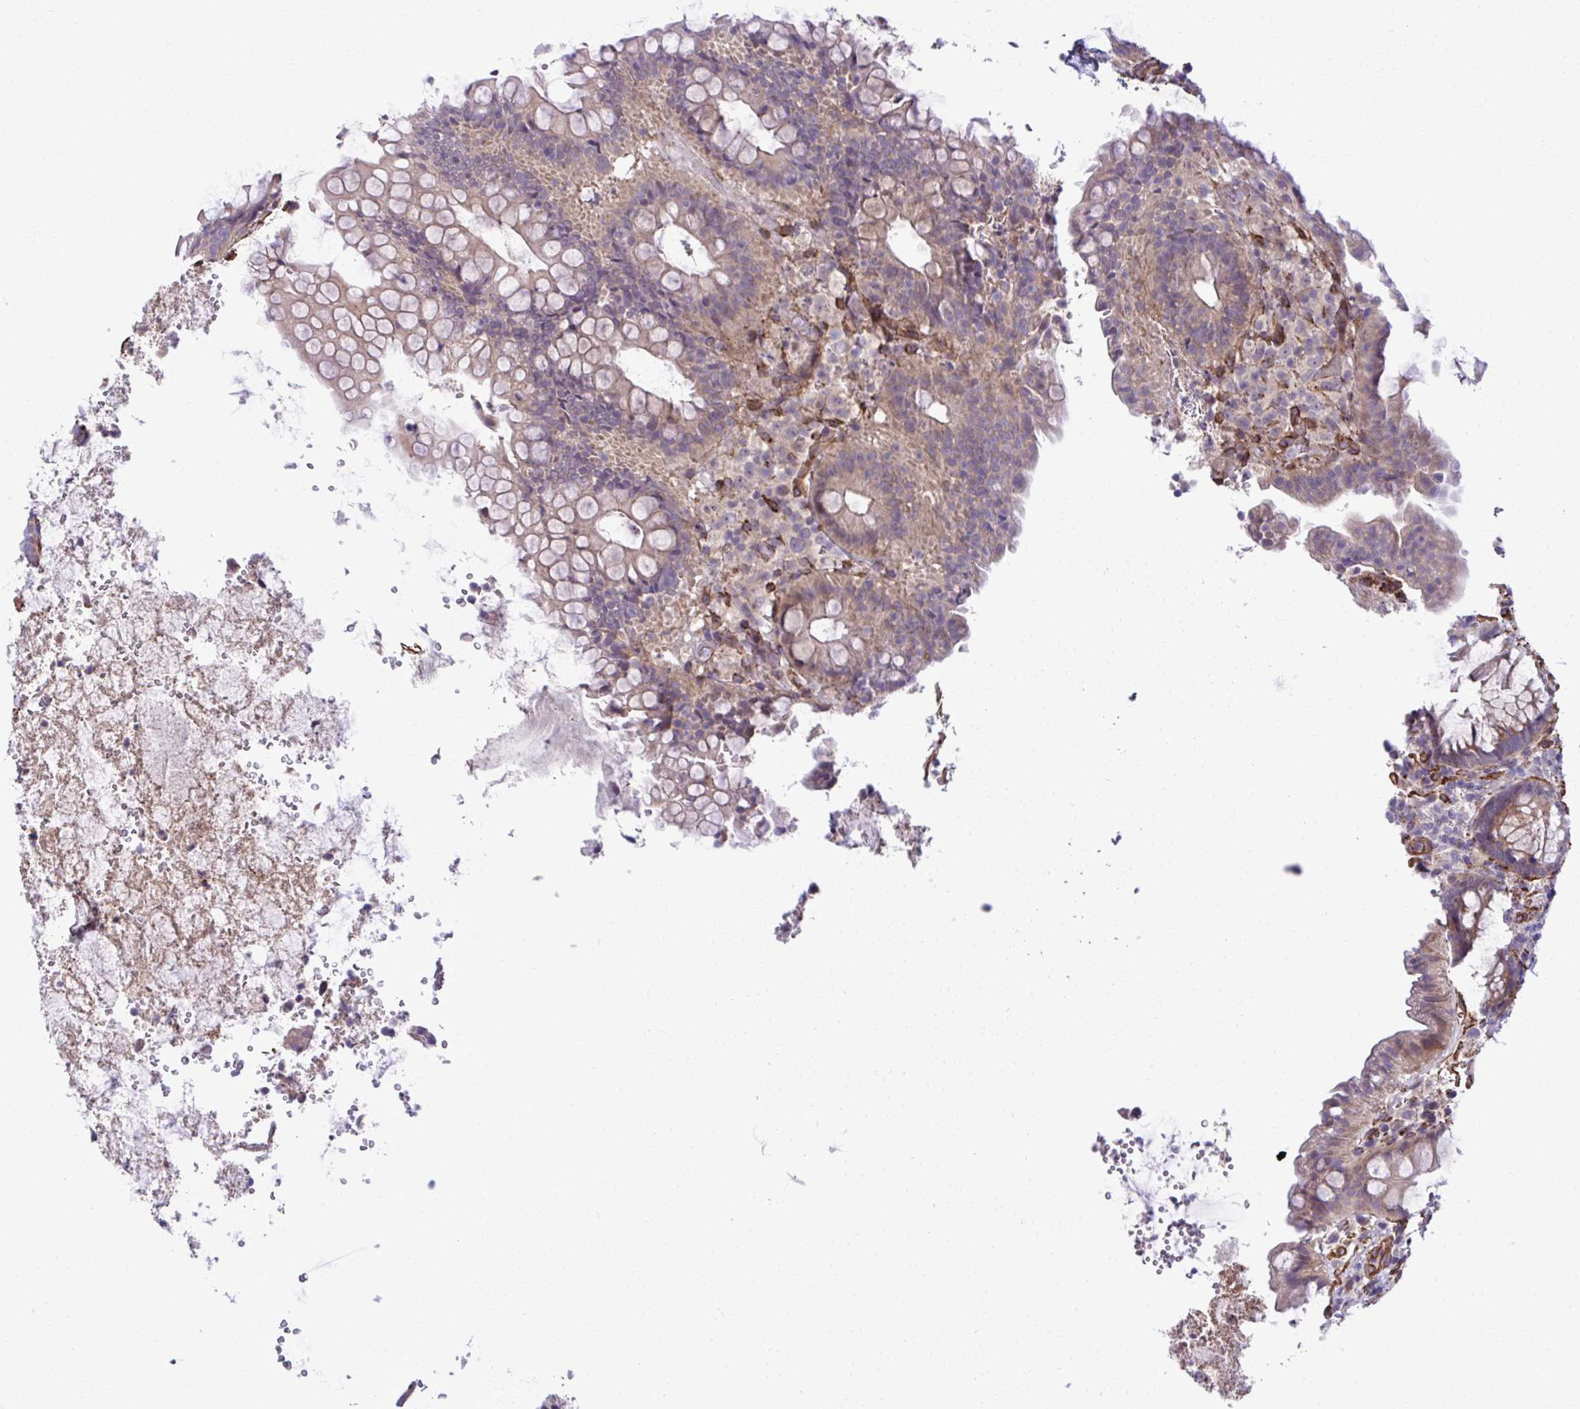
{"staining": {"intensity": "moderate", "quantity": "<25%", "location": "cytoplasmic/membranous"}, "tissue": "rectum", "cell_type": "Glandular cells", "image_type": "normal", "snomed": [{"axis": "morphology", "description": "Normal tissue, NOS"}, {"axis": "topography", "description": "Rectum"}], "caption": "Rectum was stained to show a protein in brown. There is low levels of moderate cytoplasmic/membranous staining in about <25% of glandular cells. The staining was performed using DAB (3,3'-diaminobenzidine), with brown indicating positive protein expression. Nuclei are stained blue with hematoxylin.", "gene": "TRIM52", "patient": {"sex": "female", "age": 69}}